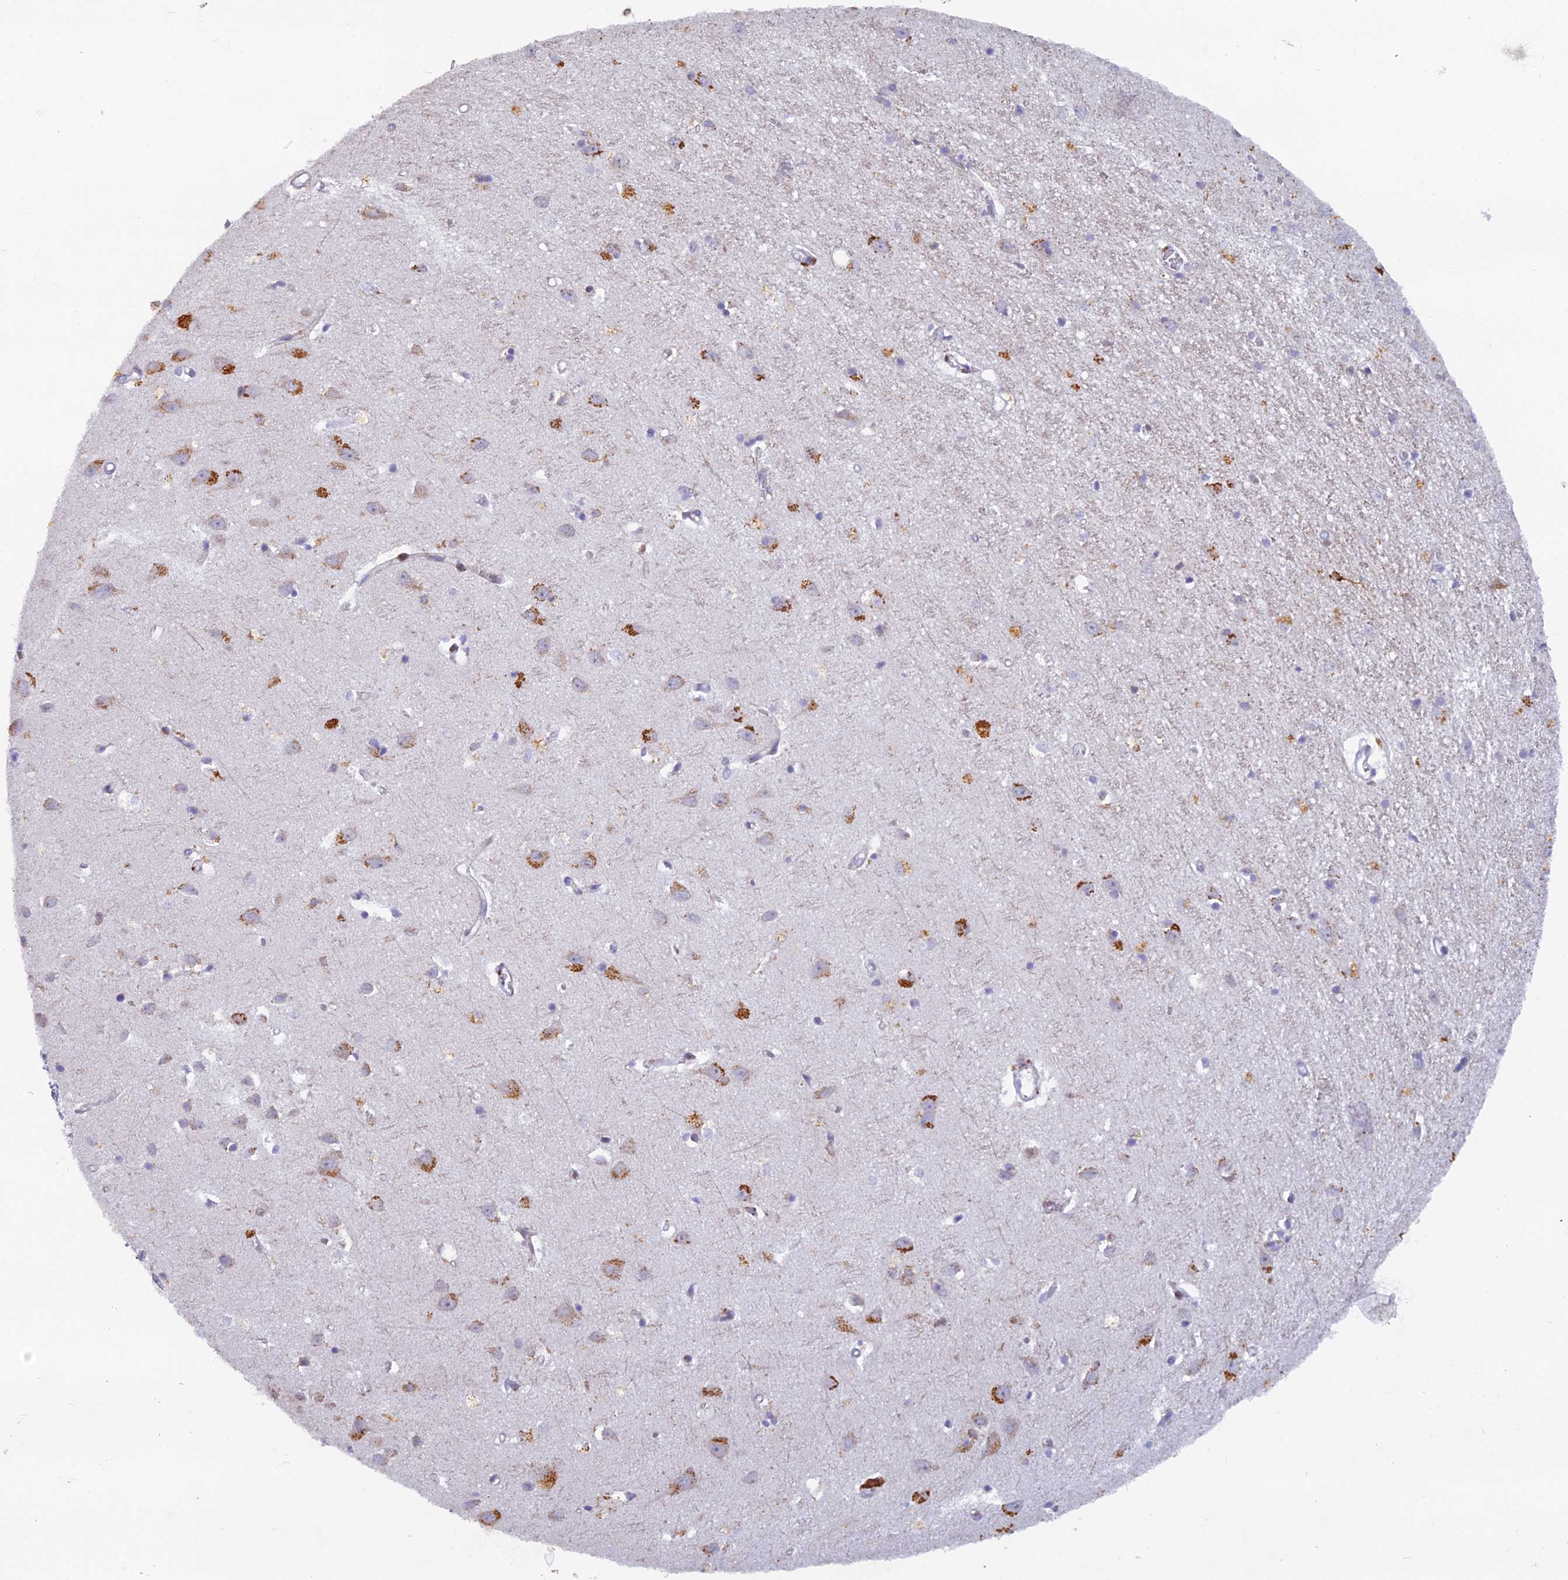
{"staining": {"intensity": "negative", "quantity": "none", "location": "none"}, "tissue": "cerebral cortex", "cell_type": "Endothelial cells", "image_type": "normal", "snomed": [{"axis": "morphology", "description": "Normal tissue, NOS"}, {"axis": "topography", "description": "Cerebral cortex"}], "caption": "The image demonstrates no staining of endothelial cells in benign cerebral cortex.", "gene": "B9D2", "patient": {"sex": "female", "age": 64}}